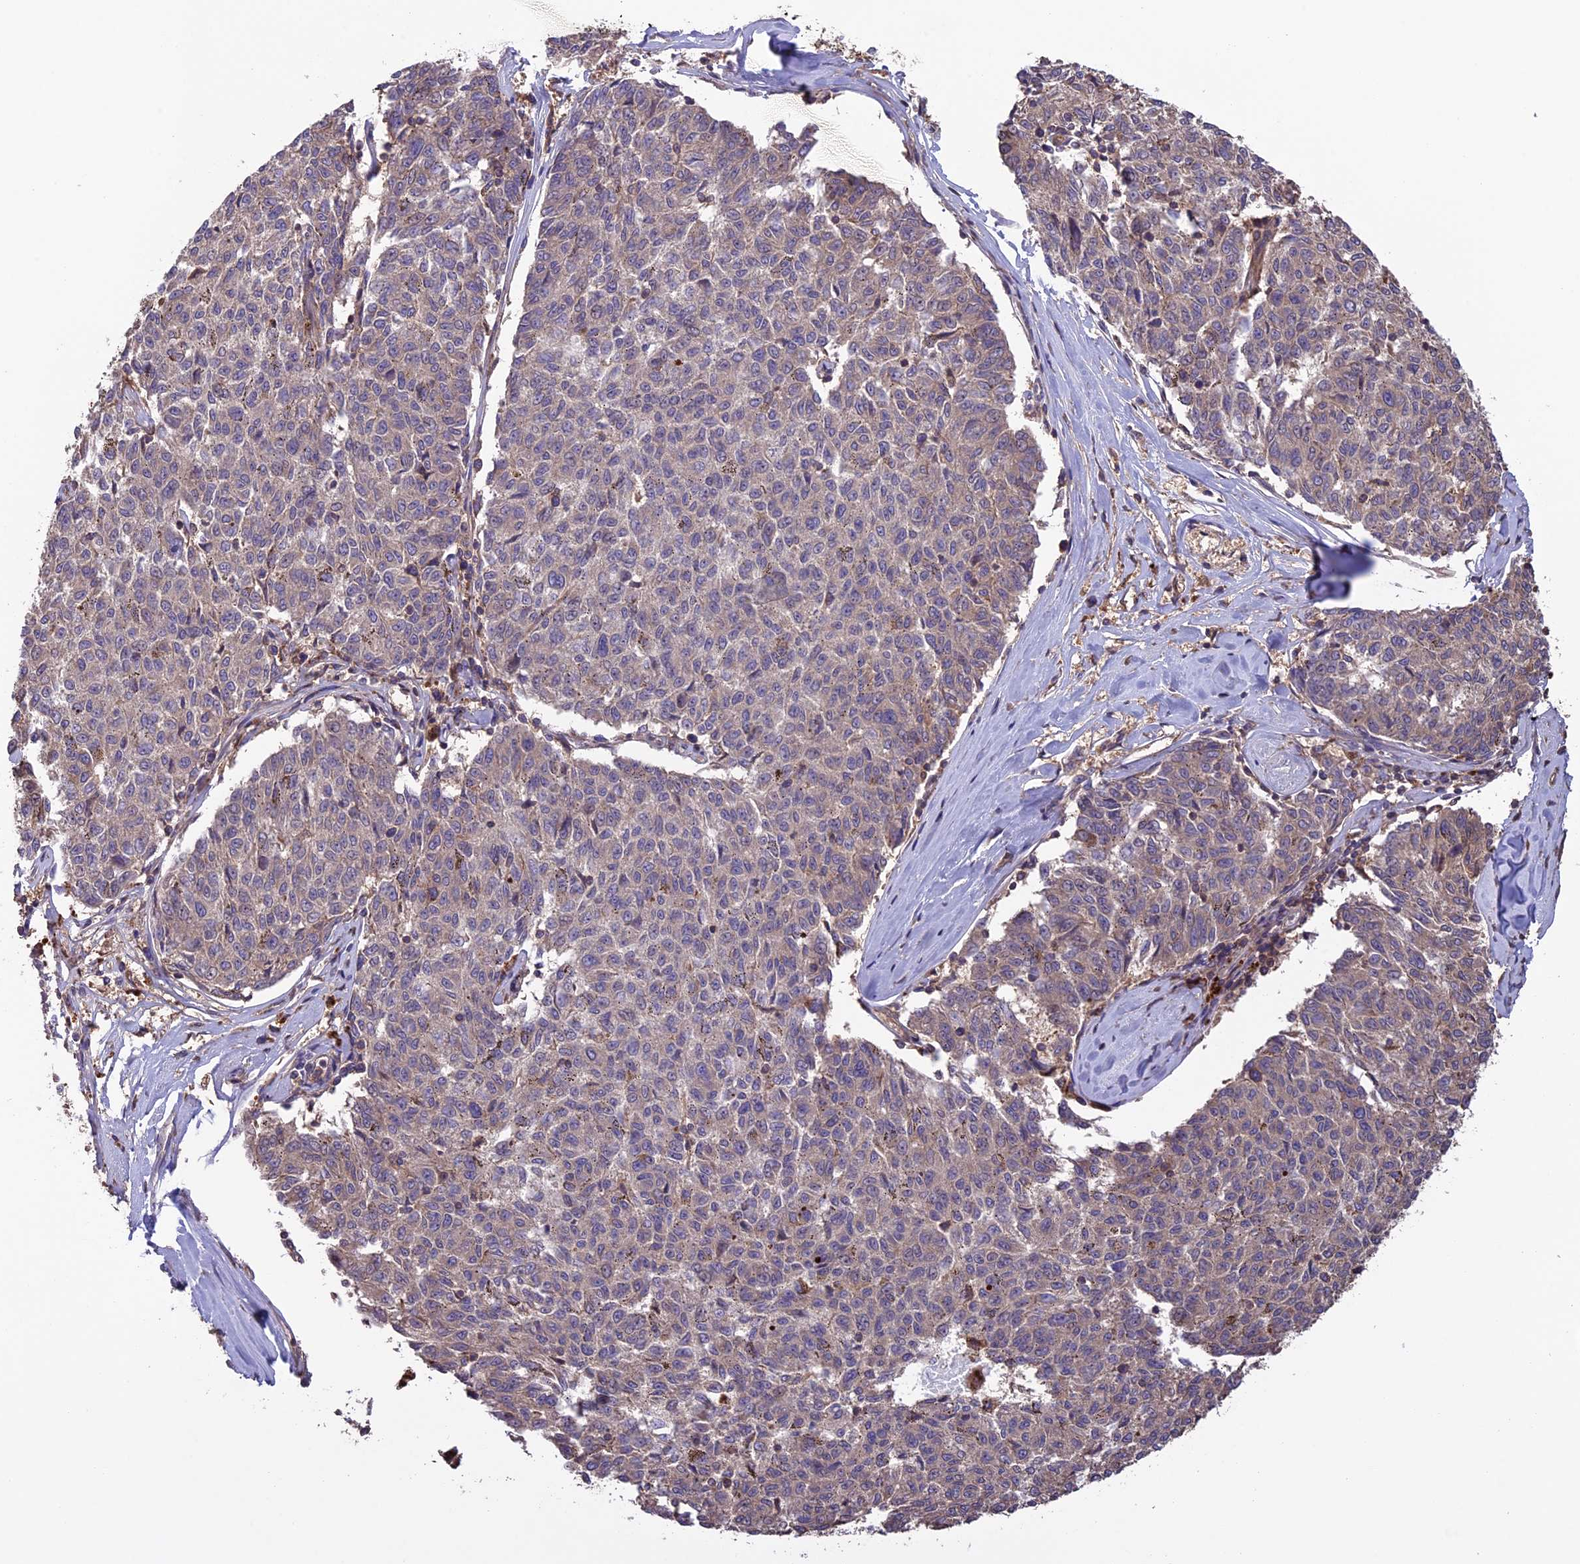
{"staining": {"intensity": "weak", "quantity": "<25%", "location": "cytoplasmic/membranous"}, "tissue": "melanoma", "cell_type": "Tumor cells", "image_type": "cancer", "snomed": [{"axis": "morphology", "description": "Malignant melanoma, NOS"}, {"axis": "topography", "description": "Skin"}], "caption": "Tumor cells are negative for protein expression in human melanoma. Brightfield microscopy of immunohistochemistry (IHC) stained with DAB (brown) and hematoxylin (blue), captured at high magnification.", "gene": "GAS8", "patient": {"sex": "female", "age": 72}}